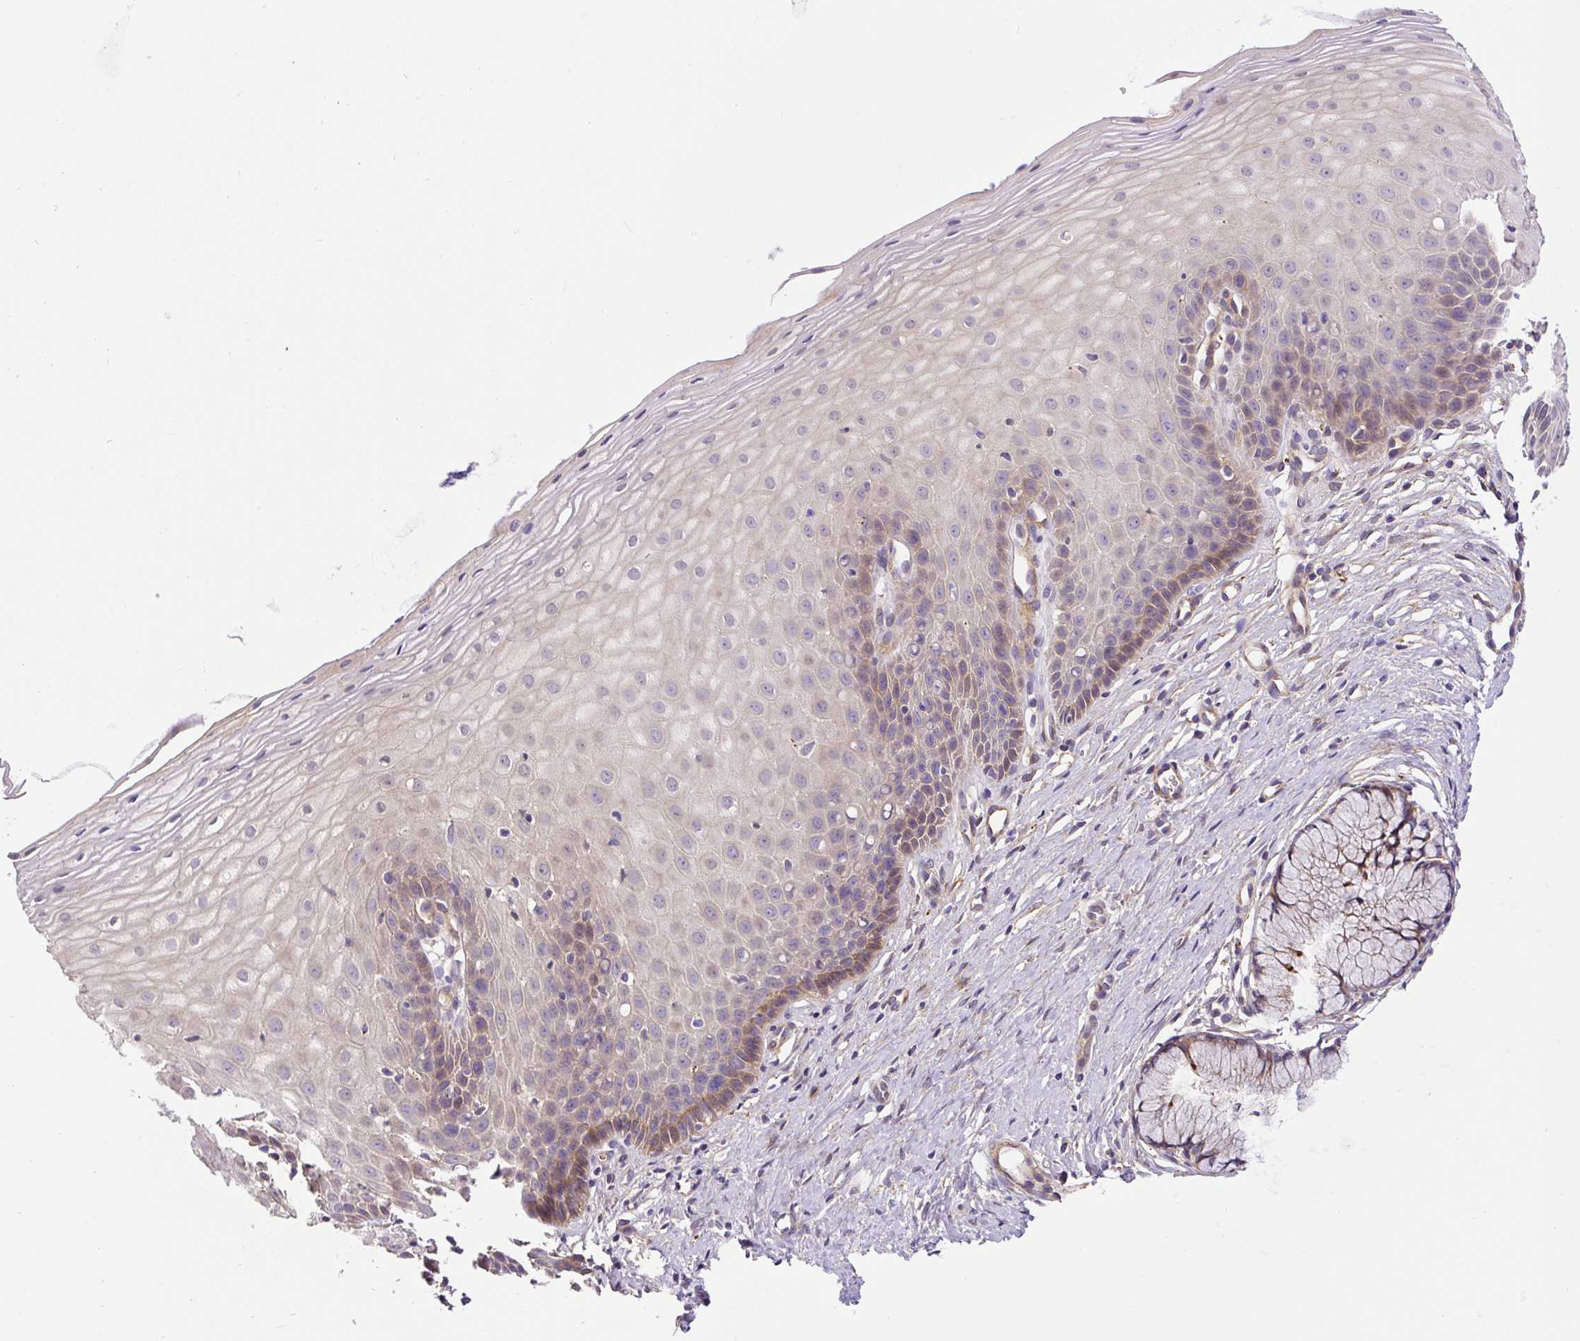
{"staining": {"intensity": "moderate", "quantity": ">75%", "location": "cytoplasmic/membranous"}, "tissue": "cervix", "cell_type": "Glandular cells", "image_type": "normal", "snomed": [{"axis": "morphology", "description": "Normal tissue, NOS"}, {"axis": "topography", "description": "Cervix"}], "caption": "Protein staining displays moderate cytoplasmic/membranous positivity in about >75% of glandular cells in benign cervix.", "gene": "RNF170", "patient": {"sex": "female", "age": 36}}